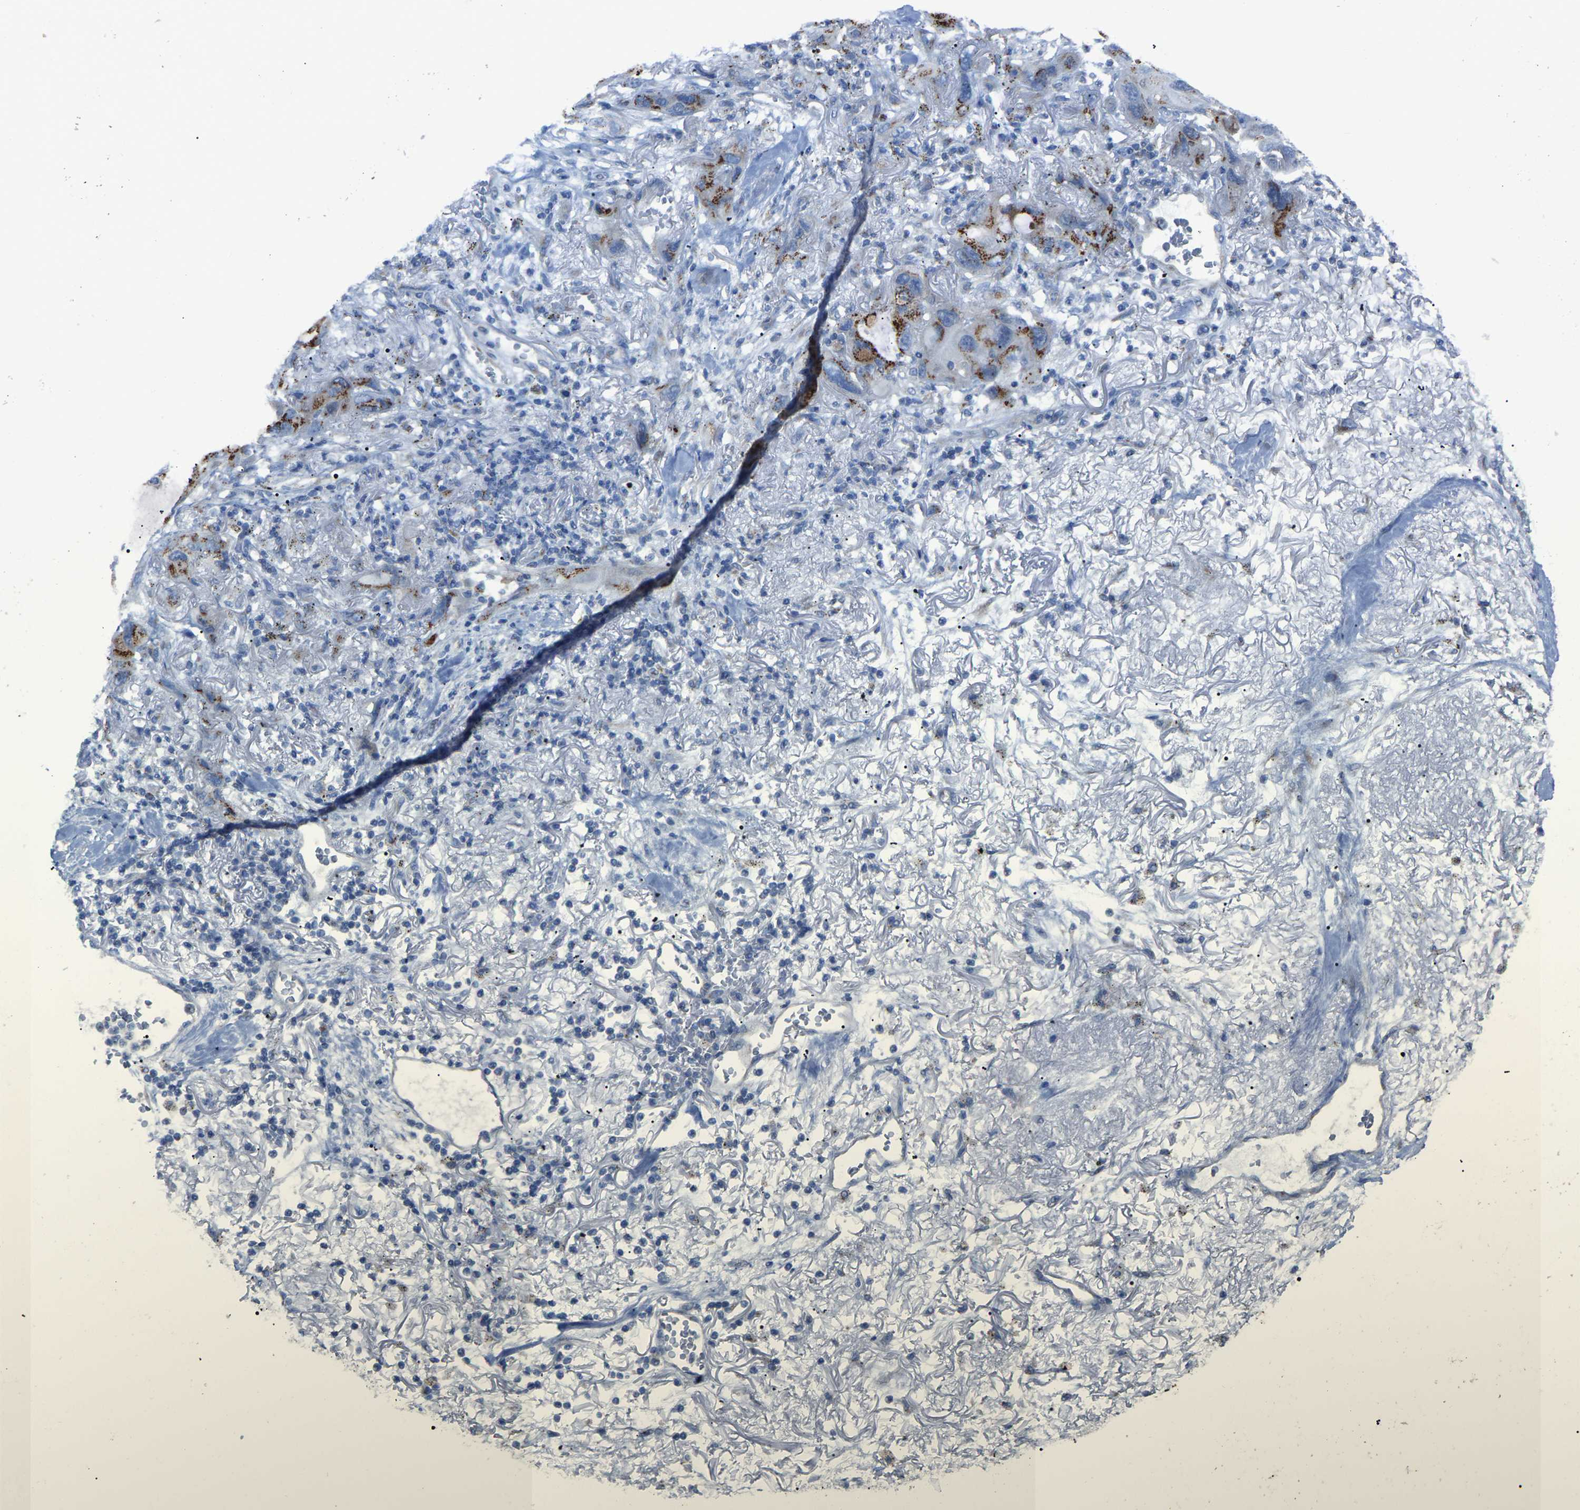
{"staining": {"intensity": "strong", "quantity": "25%-75%", "location": "cytoplasmic/membranous"}, "tissue": "lung cancer", "cell_type": "Tumor cells", "image_type": "cancer", "snomed": [{"axis": "morphology", "description": "Squamous cell carcinoma, NOS"}, {"axis": "topography", "description": "Lung"}], "caption": "A high amount of strong cytoplasmic/membranous expression is identified in approximately 25%-75% of tumor cells in lung squamous cell carcinoma tissue.", "gene": "CANT1", "patient": {"sex": "female", "age": 73}}